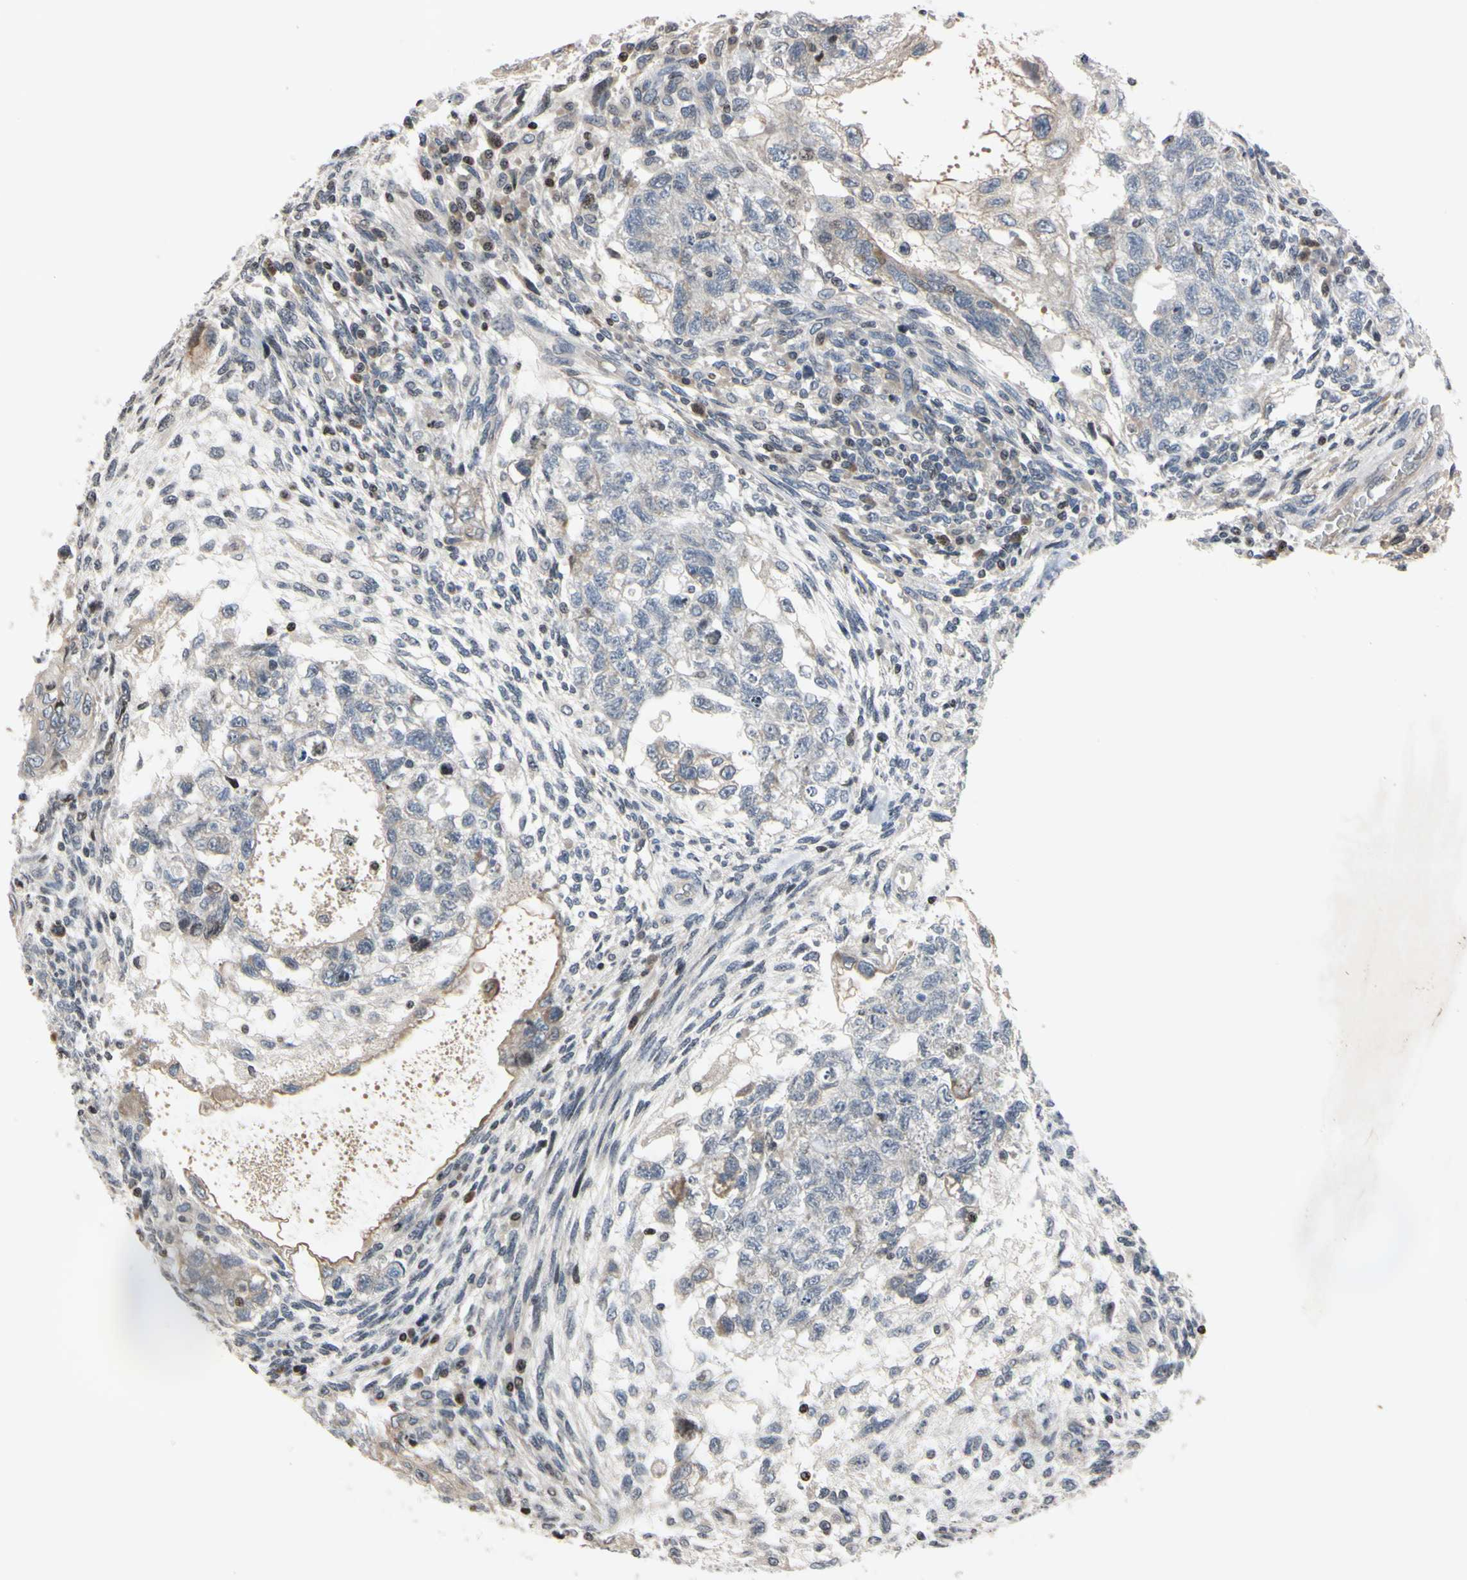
{"staining": {"intensity": "negative", "quantity": "none", "location": "none"}, "tissue": "testis cancer", "cell_type": "Tumor cells", "image_type": "cancer", "snomed": [{"axis": "morphology", "description": "Normal tissue, NOS"}, {"axis": "morphology", "description": "Carcinoma, Embryonal, NOS"}, {"axis": "topography", "description": "Testis"}], "caption": "Immunohistochemical staining of testis cancer shows no significant expression in tumor cells. (DAB (3,3'-diaminobenzidine) IHC with hematoxylin counter stain).", "gene": "ARG1", "patient": {"sex": "male", "age": 36}}